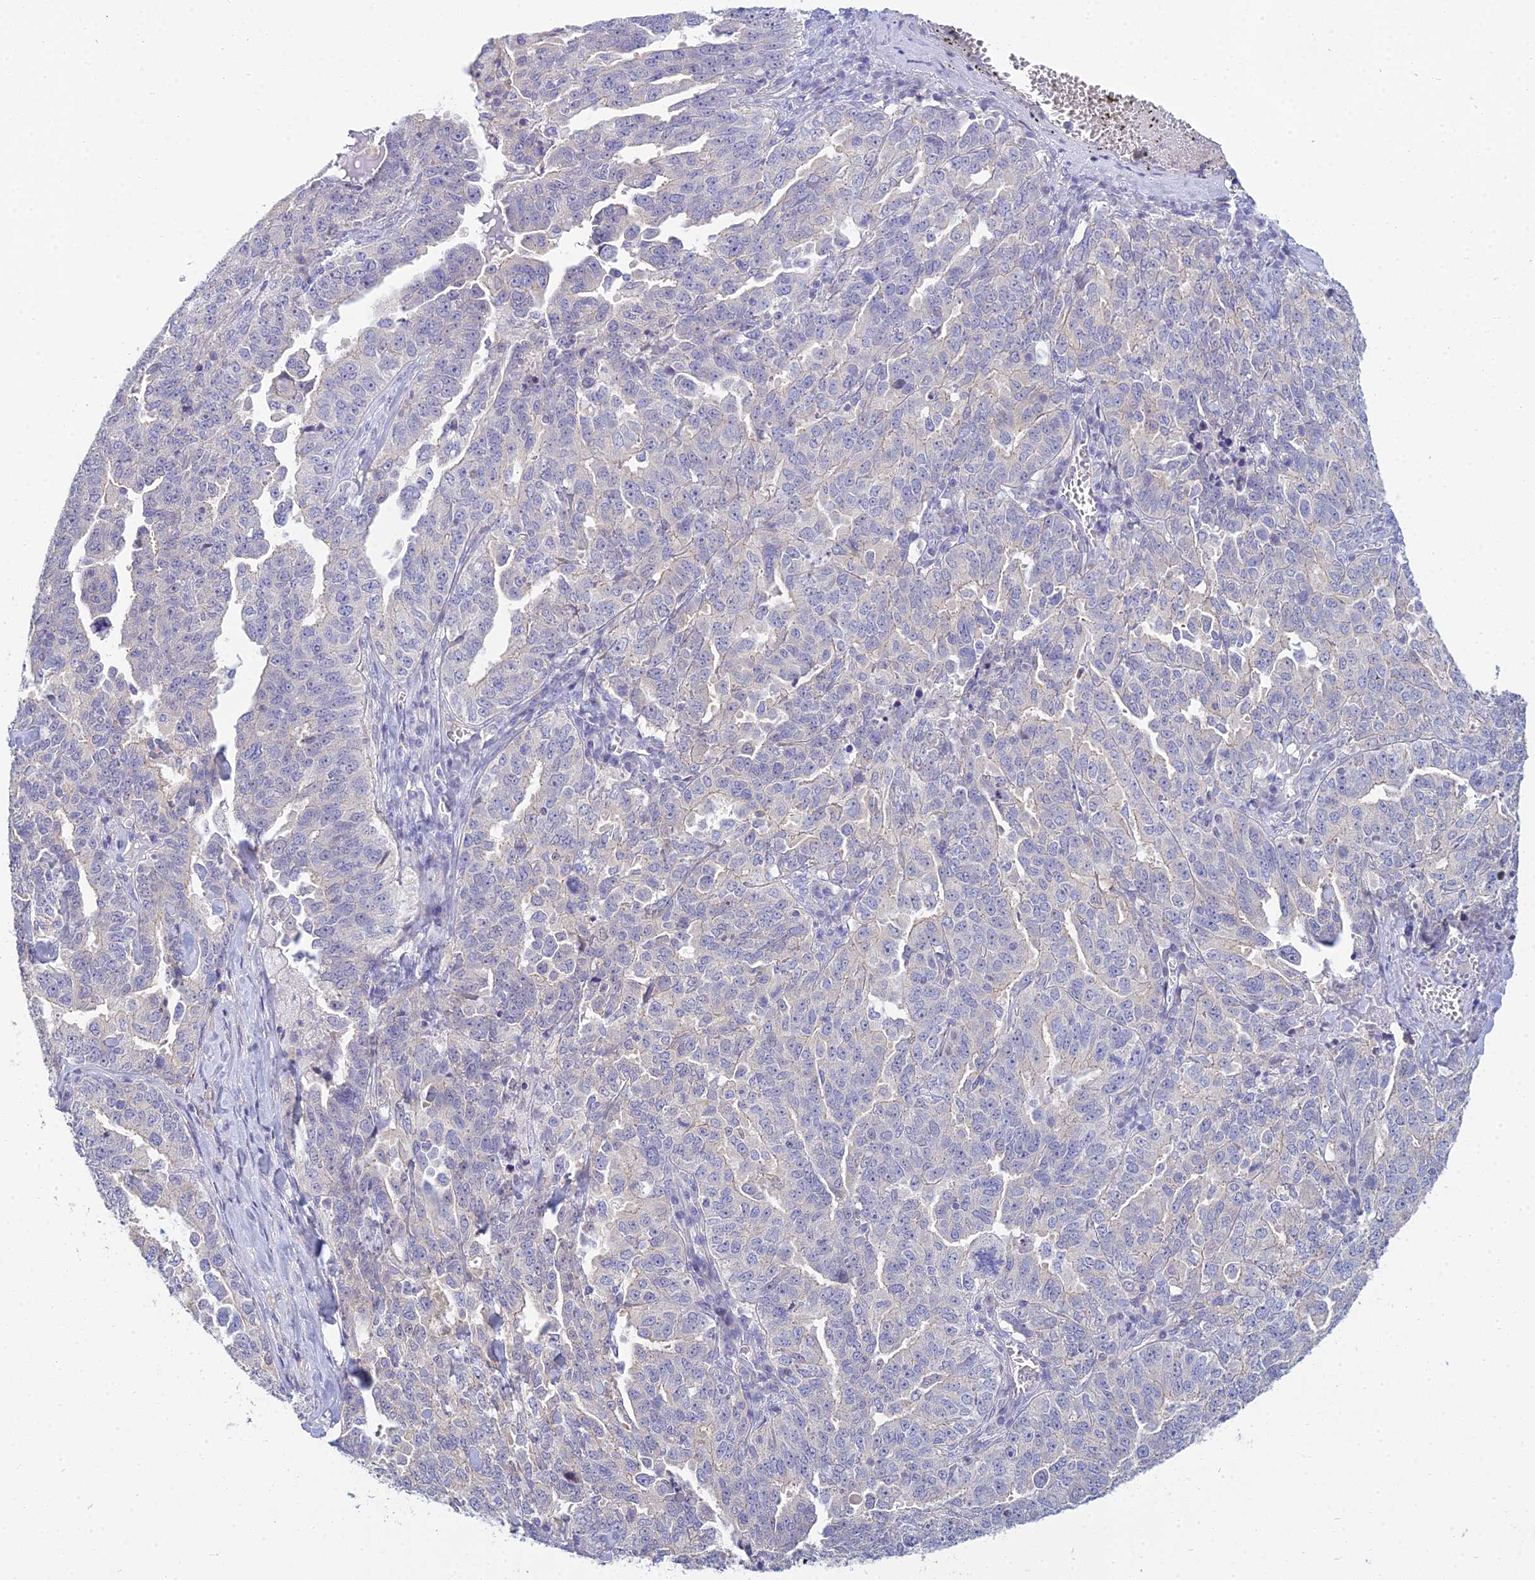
{"staining": {"intensity": "negative", "quantity": "none", "location": "none"}, "tissue": "ovarian cancer", "cell_type": "Tumor cells", "image_type": "cancer", "snomed": [{"axis": "morphology", "description": "Carcinoma, endometroid"}, {"axis": "topography", "description": "Ovary"}], "caption": "IHC image of ovarian cancer stained for a protein (brown), which displays no positivity in tumor cells.", "gene": "SMIM24", "patient": {"sex": "female", "age": 62}}